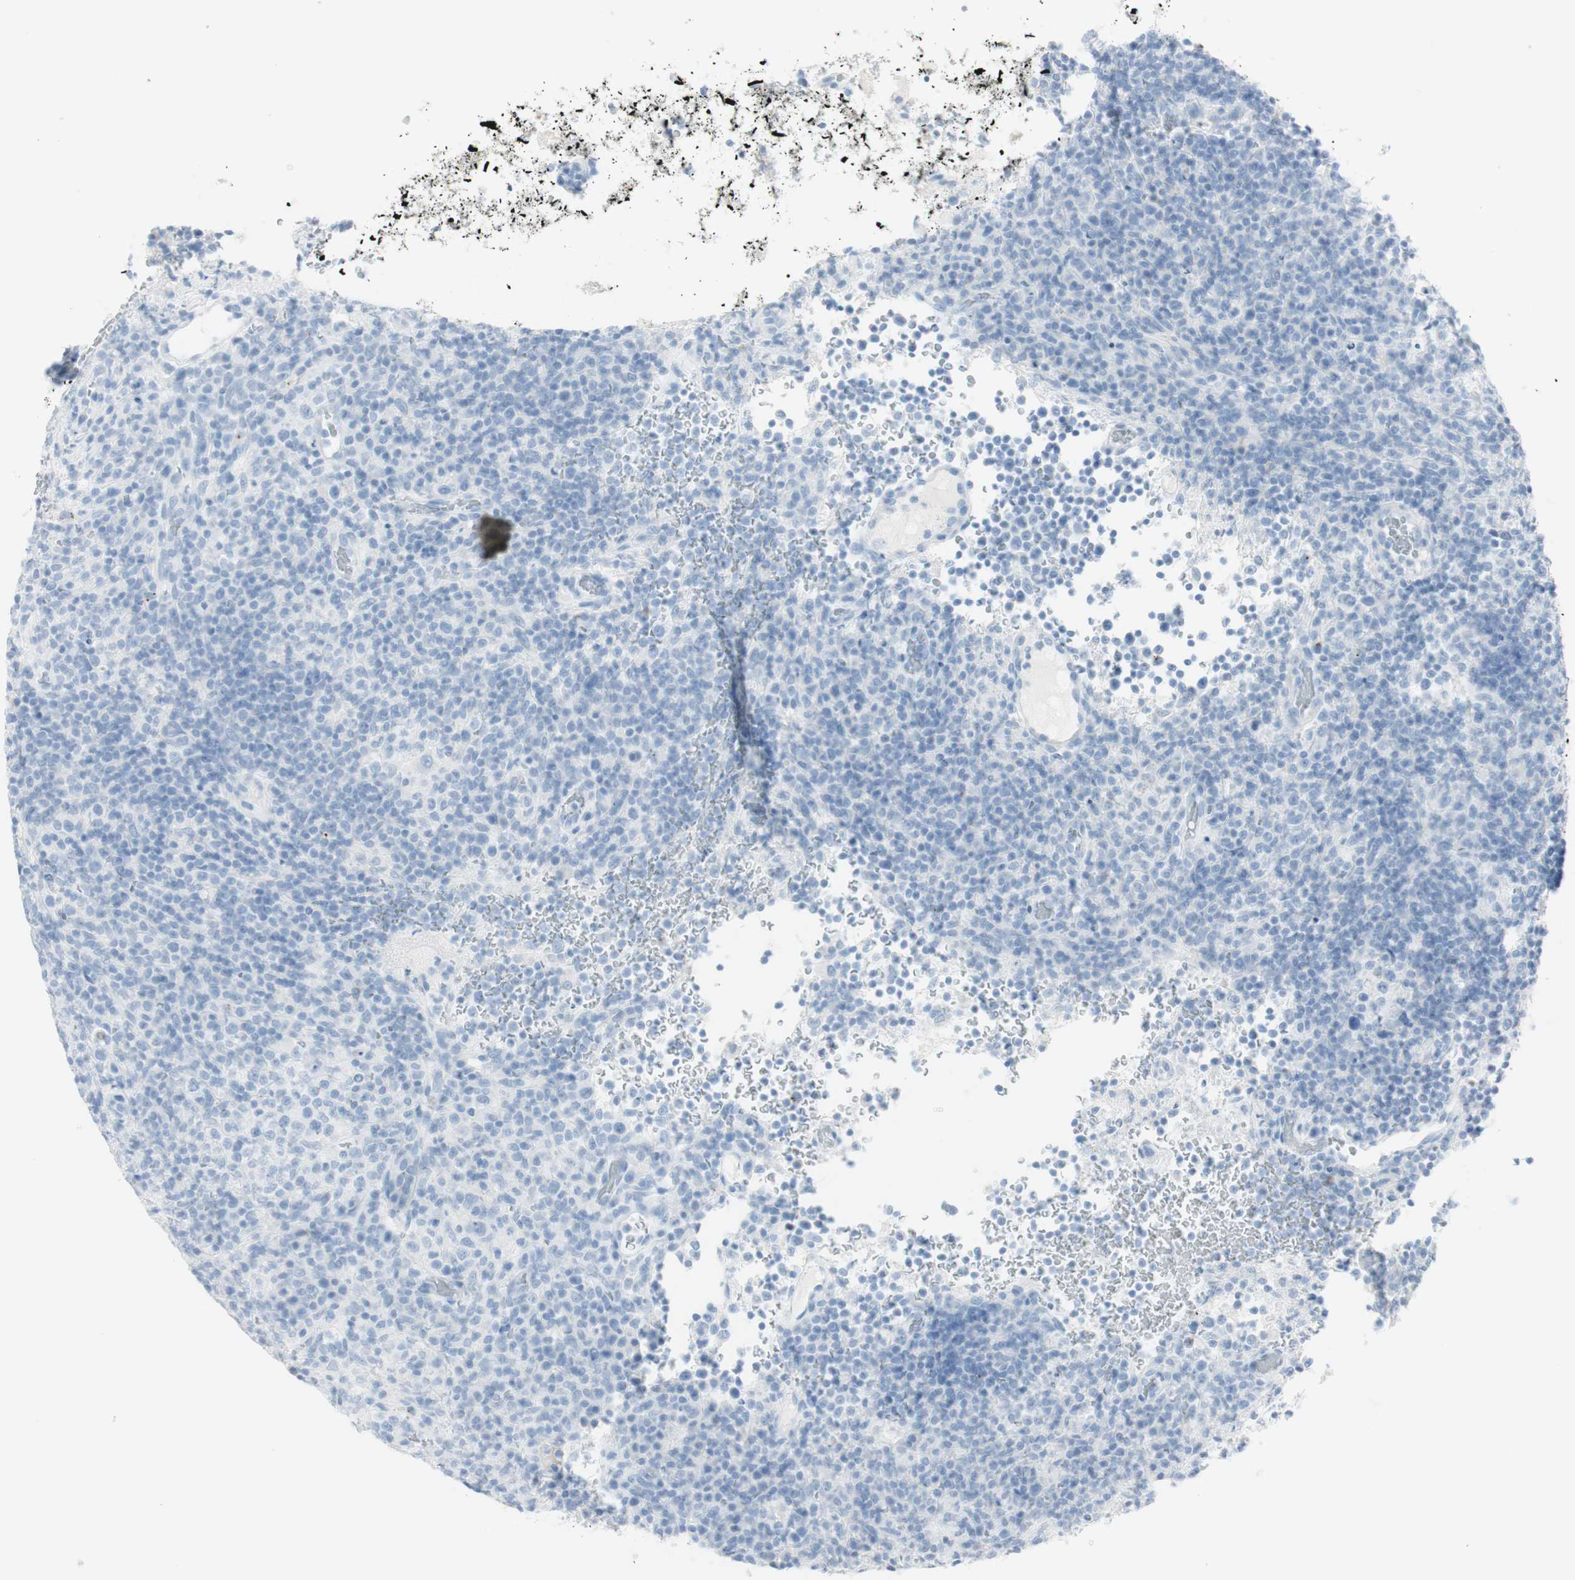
{"staining": {"intensity": "negative", "quantity": "none", "location": "none"}, "tissue": "lymphoma", "cell_type": "Tumor cells", "image_type": "cancer", "snomed": [{"axis": "morphology", "description": "Malignant lymphoma, non-Hodgkin's type, High grade"}, {"axis": "topography", "description": "Lymph node"}], "caption": "IHC of high-grade malignant lymphoma, non-Hodgkin's type shows no expression in tumor cells.", "gene": "NAPSA", "patient": {"sex": "female", "age": 76}}